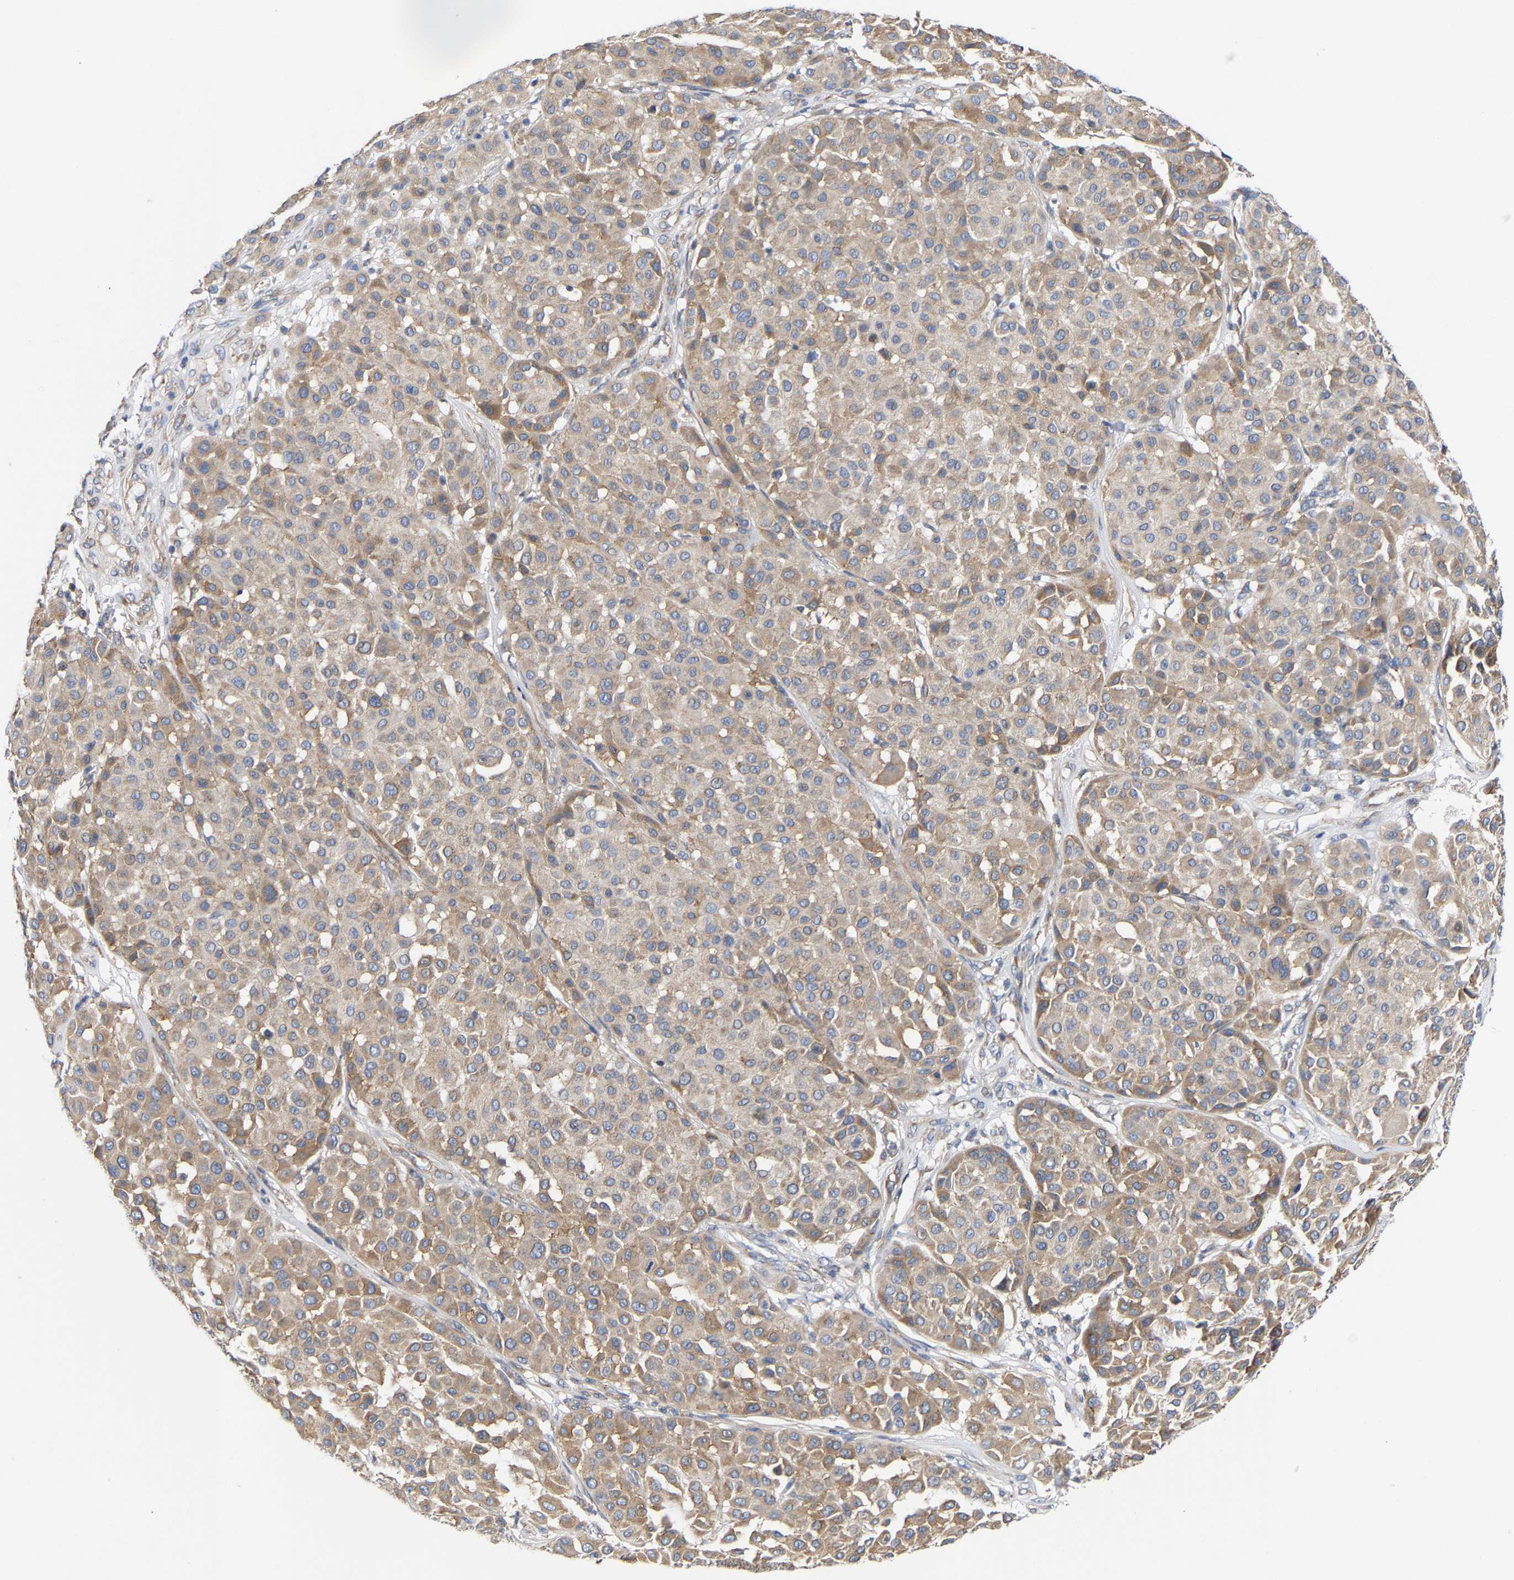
{"staining": {"intensity": "weak", "quantity": ">75%", "location": "cytoplasmic/membranous"}, "tissue": "melanoma", "cell_type": "Tumor cells", "image_type": "cancer", "snomed": [{"axis": "morphology", "description": "Malignant melanoma, Metastatic site"}, {"axis": "topography", "description": "Soft tissue"}], "caption": "The image reveals a brown stain indicating the presence of a protein in the cytoplasmic/membranous of tumor cells in melanoma.", "gene": "PPP1R15A", "patient": {"sex": "male", "age": 41}}